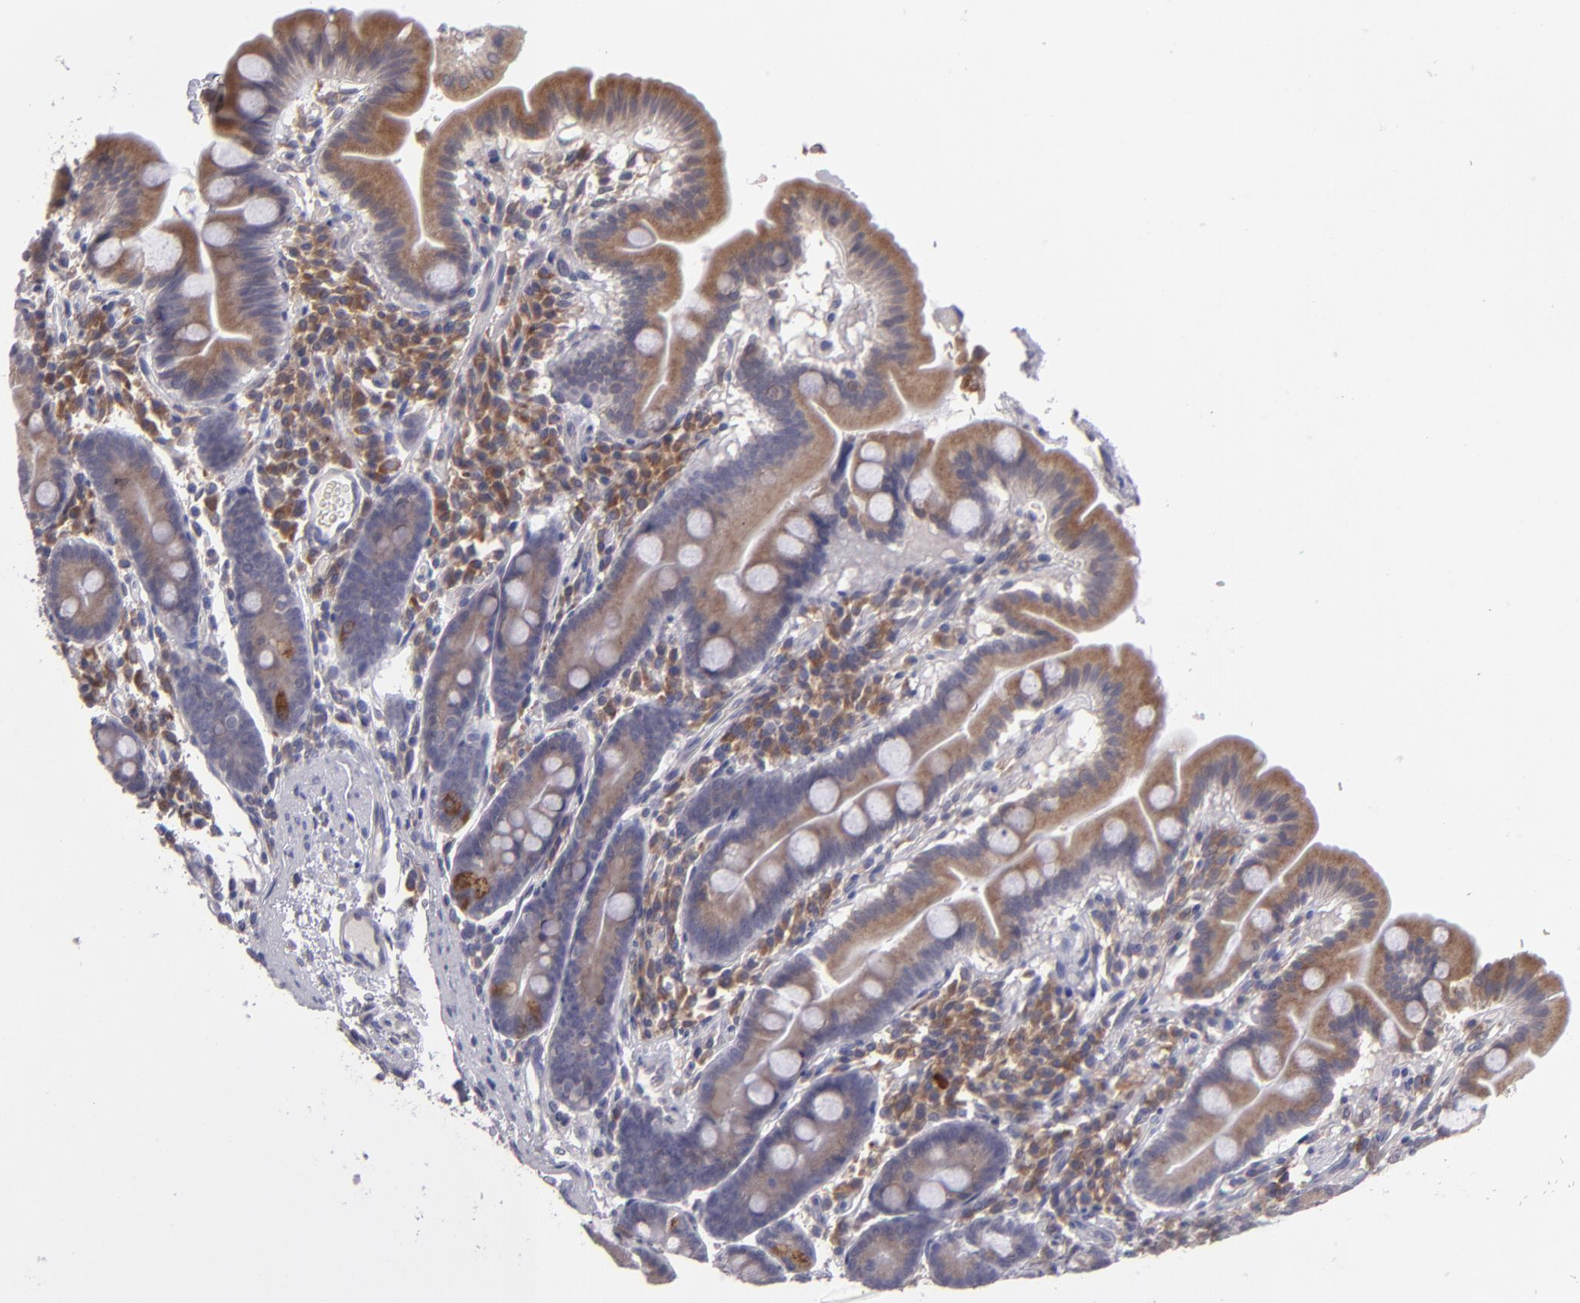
{"staining": {"intensity": "strong", "quantity": "<25%", "location": "cytoplasmic/membranous"}, "tissue": "duodenum", "cell_type": "Glandular cells", "image_type": "normal", "snomed": [{"axis": "morphology", "description": "Normal tissue, NOS"}, {"axis": "topography", "description": "Duodenum"}], "caption": "A photomicrograph showing strong cytoplasmic/membranous staining in approximately <25% of glandular cells in unremarkable duodenum, as visualized by brown immunohistochemical staining.", "gene": "IL12A", "patient": {"sex": "male", "age": 50}}